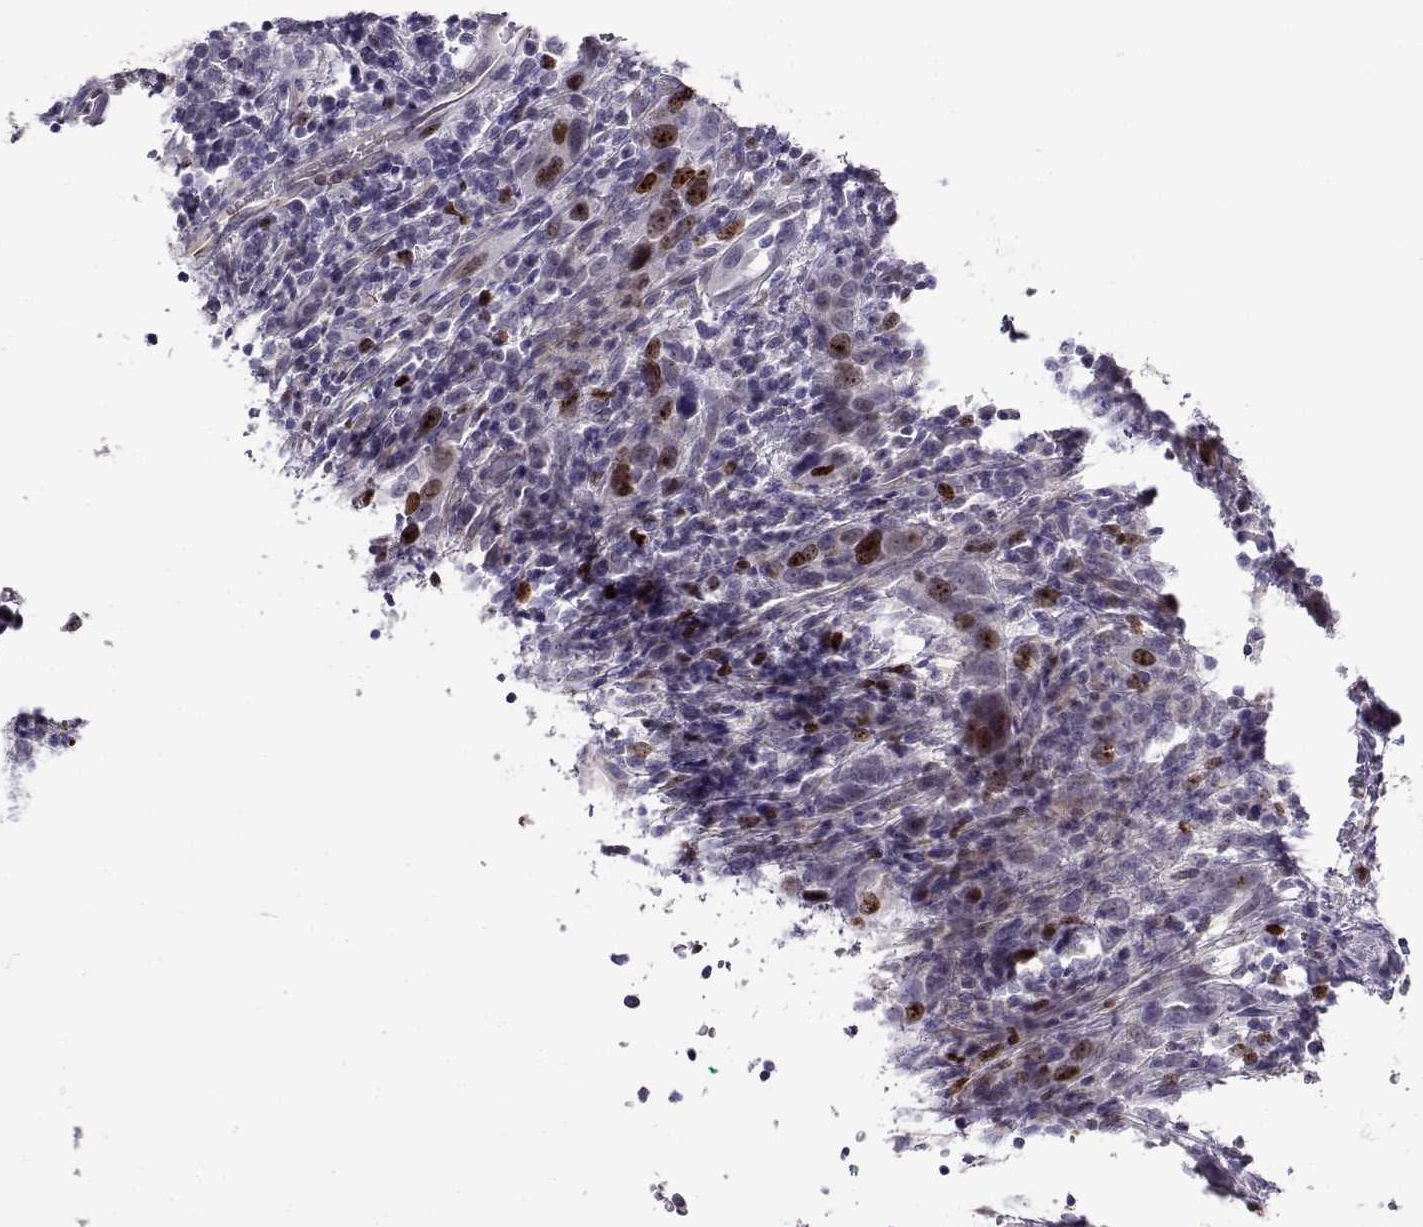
{"staining": {"intensity": "strong", "quantity": "<25%", "location": "nuclear"}, "tissue": "urothelial cancer", "cell_type": "Tumor cells", "image_type": "cancer", "snomed": [{"axis": "morphology", "description": "Urothelial carcinoma, NOS"}, {"axis": "morphology", "description": "Urothelial carcinoma, High grade"}, {"axis": "topography", "description": "Urinary bladder"}], "caption": "Protein expression analysis of human urothelial cancer reveals strong nuclear staining in about <25% of tumor cells.", "gene": "NPW", "patient": {"sex": "female", "age": 64}}